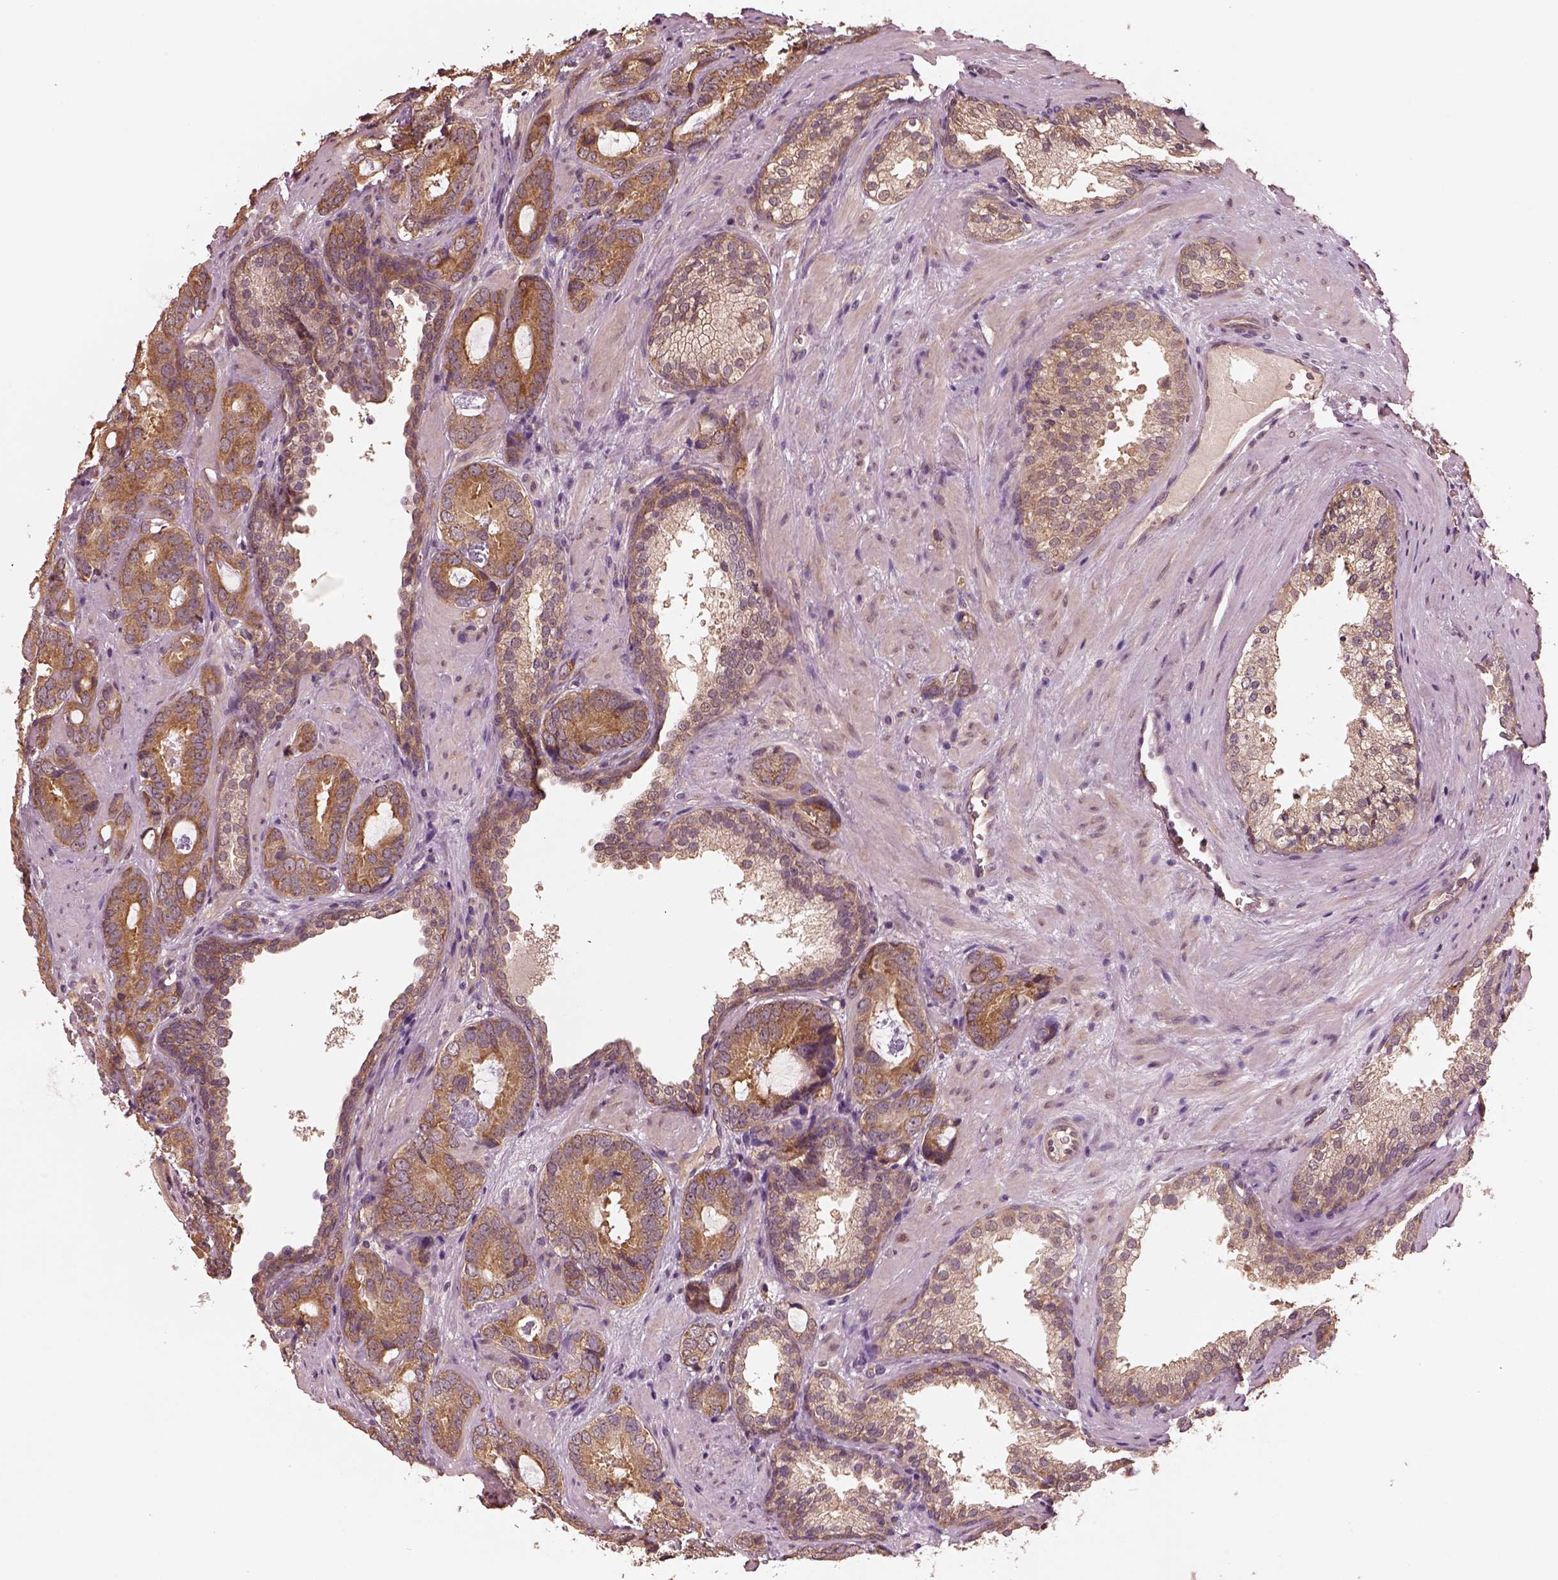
{"staining": {"intensity": "moderate", "quantity": ">75%", "location": "cytoplasmic/membranous"}, "tissue": "prostate cancer", "cell_type": "Tumor cells", "image_type": "cancer", "snomed": [{"axis": "morphology", "description": "Adenocarcinoma, Low grade"}, {"axis": "topography", "description": "Prostate"}], "caption": "Human prostate cancer stained with a brown dye exhibits moderate cytoplasmic/membranous positive staining in approximately >75% of tumor cells.", "gene": "RPS5", "patient": {"sex": "male", "age": 60}}